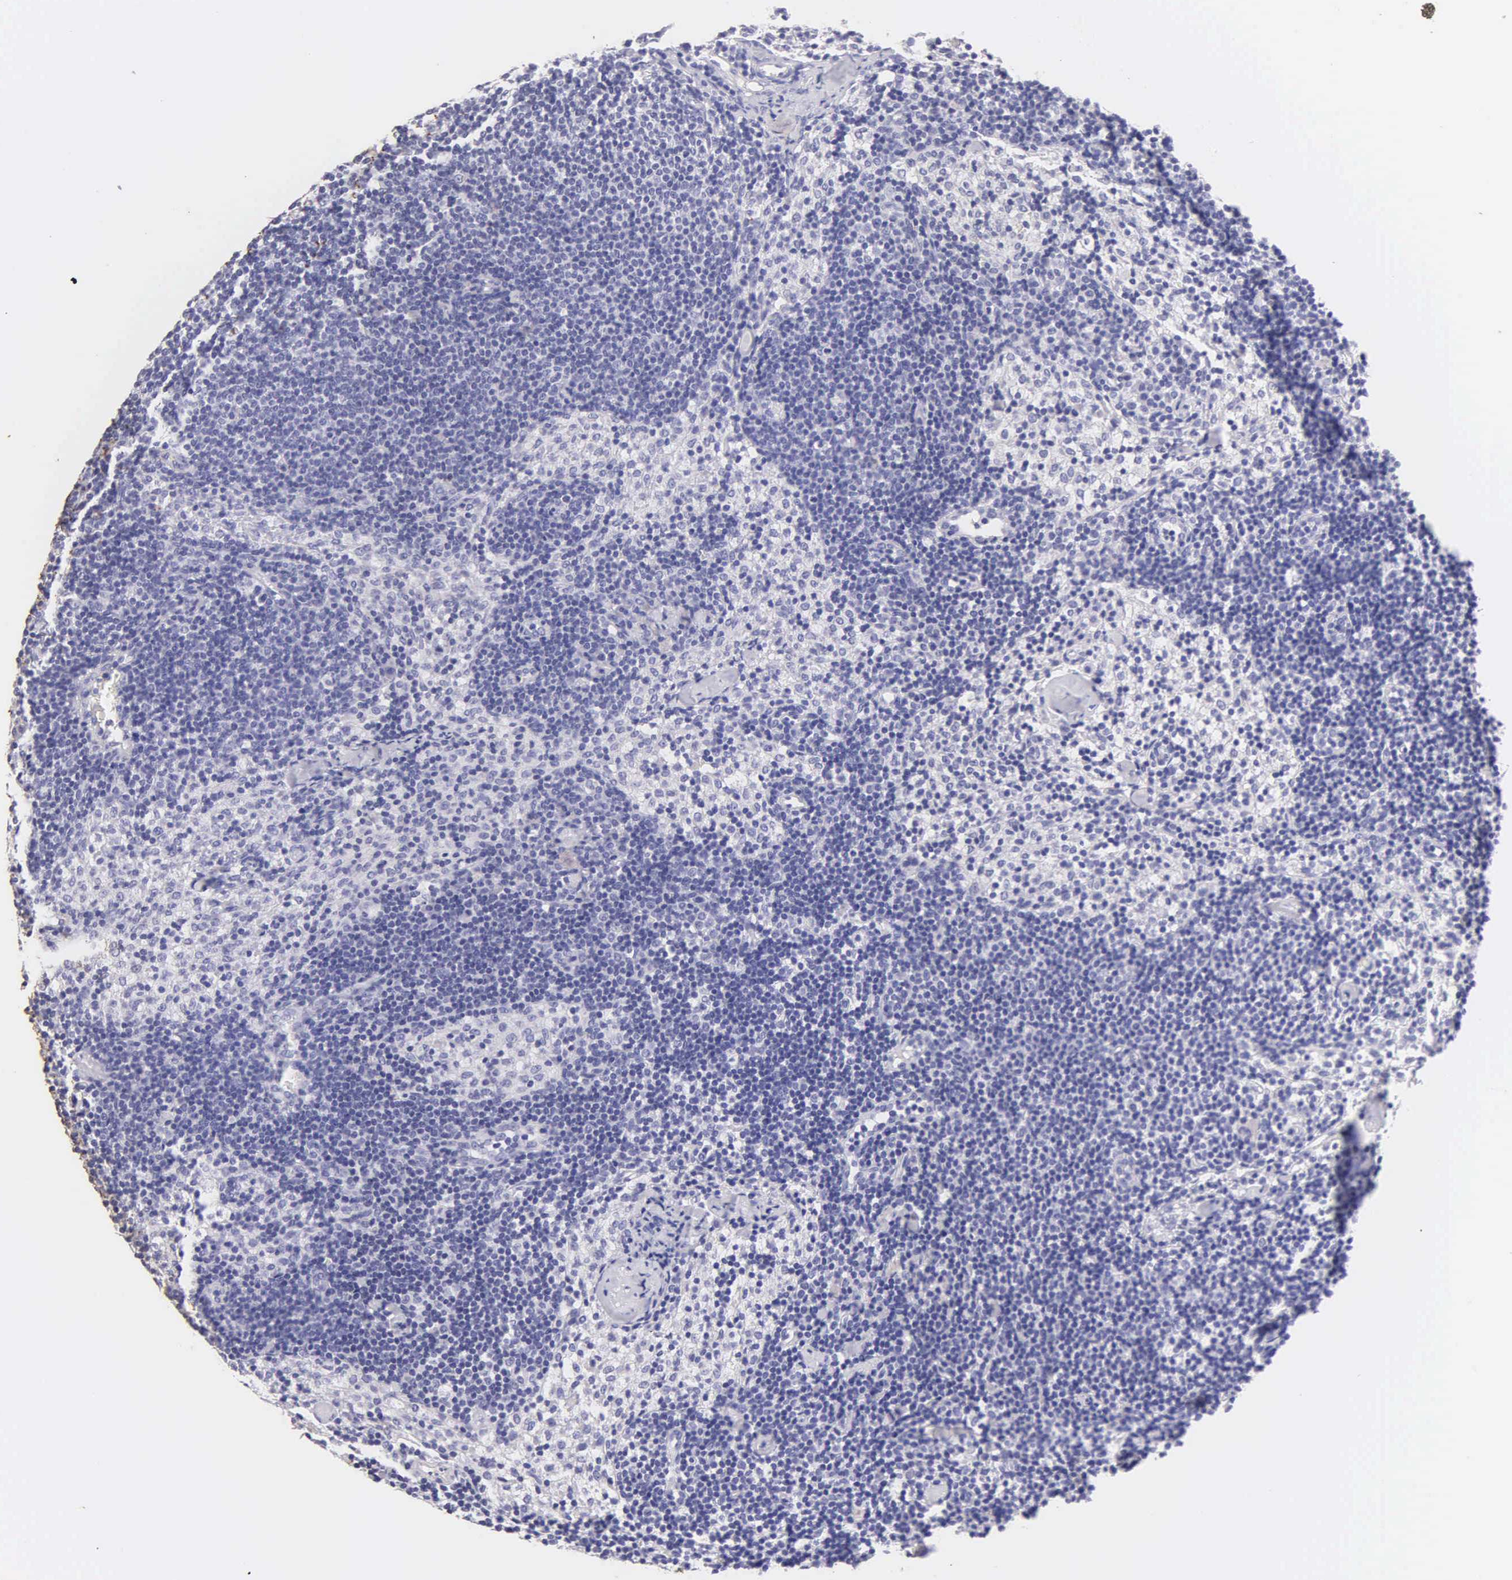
{"staining": {"intensity": "negative", "quantity": "none", "location": "none"}, "tissue": "lymph node", "cell_type": "Germinal center cells", "image_type": "normal", "snomed": [{"axis": "morphology", "description": "Normal tissue, NOS"}, {"axis": "topography", "description": "Lymph node"}], "caption": "Germinal center cells show no significant positivity in normal lymph node. (DAB immunohistochemistry, high magnification).", "gene": "KRT17", "patient": {"sex": "female", "age": 35}}